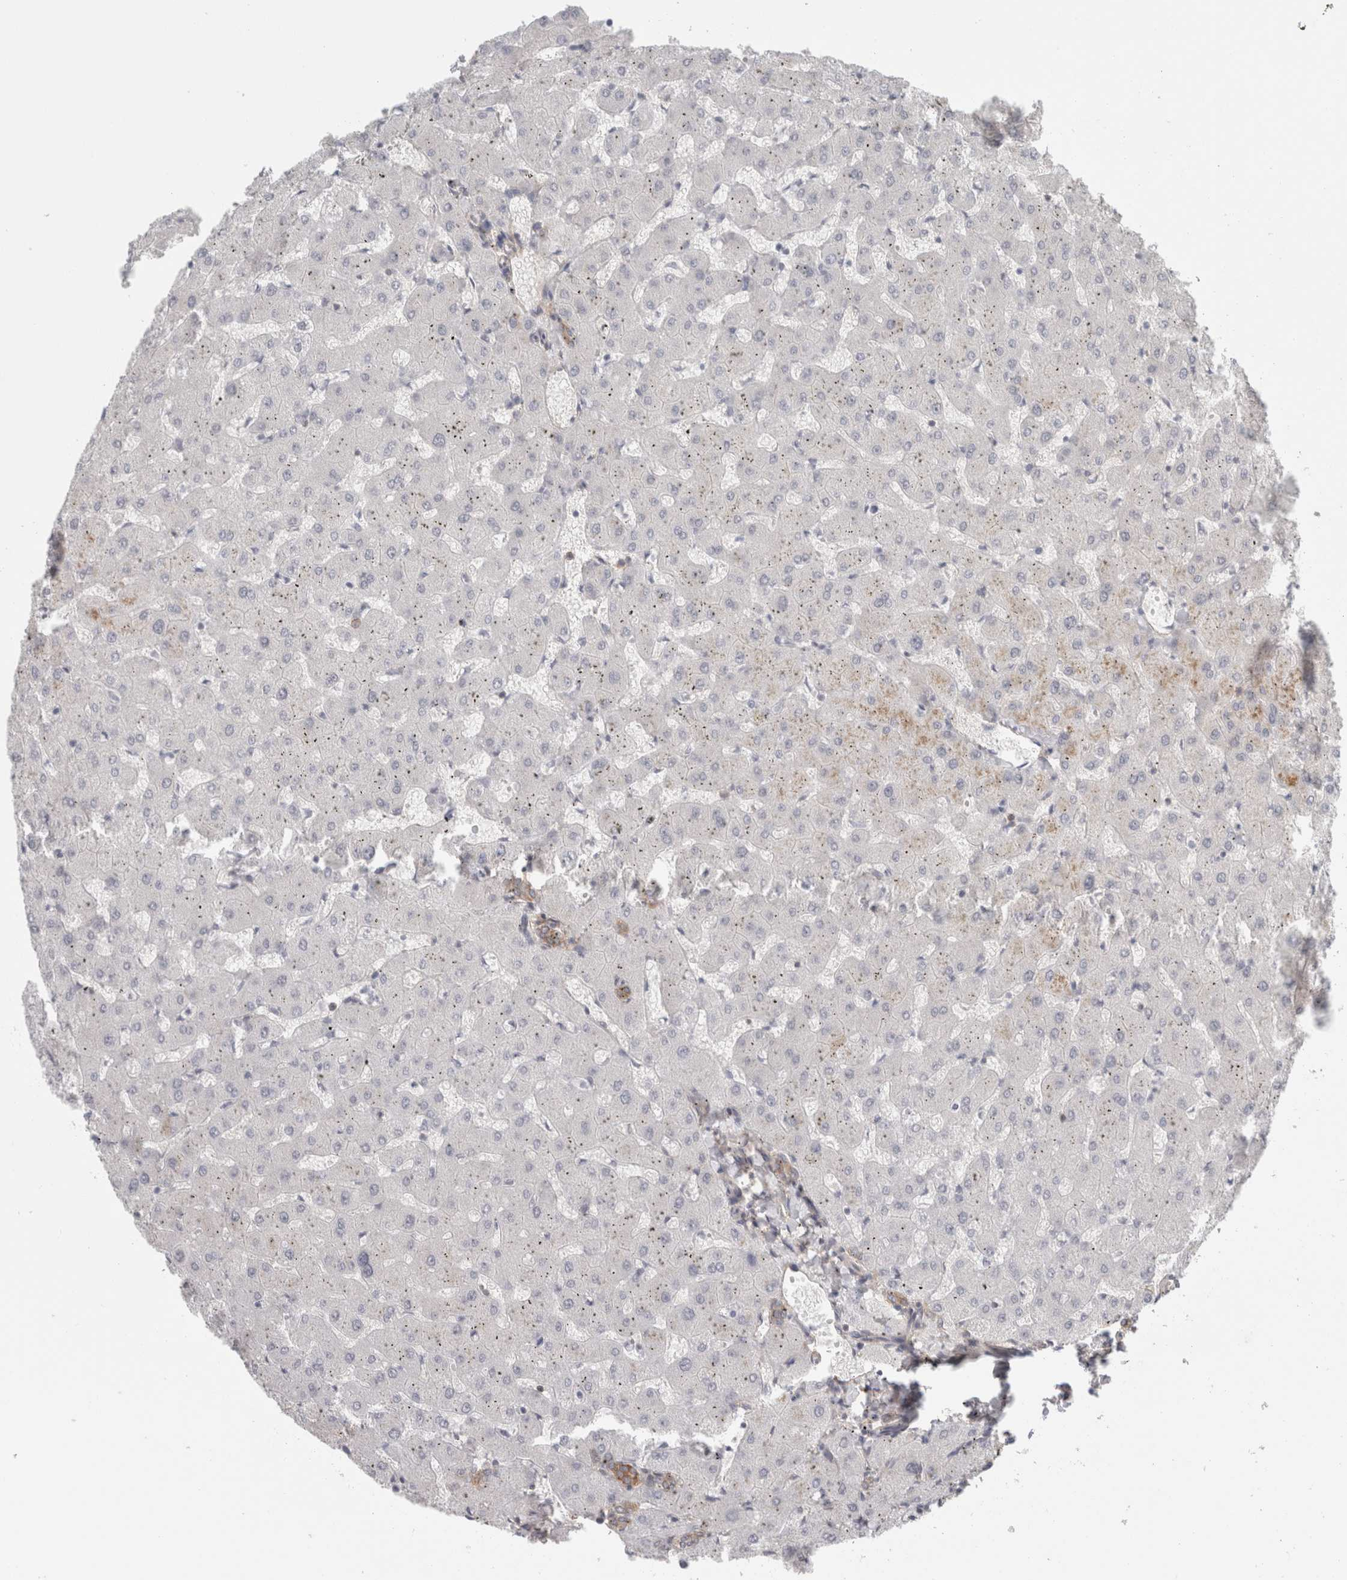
{"staining": {"intensity": "weak", "quantity": ">75%", "location": "cytoplasmic/membranous"}, "tissue": "liver", "cell_type": "Cholangiocytes", "image_type": "normal", "snomed": [{"axis": "morphology", "description": "Normal tissue, NOS"}, {"axis": "topography", "description": "Liver"}], "caption": "Immunohistochemical staining of normal human liver displays low levels of weak cytoplasmic/membranous staining in approximately >75% of cholangiocytes.", "gene": "RASAL2", "patient": {"sex": "female", "age": 63}}